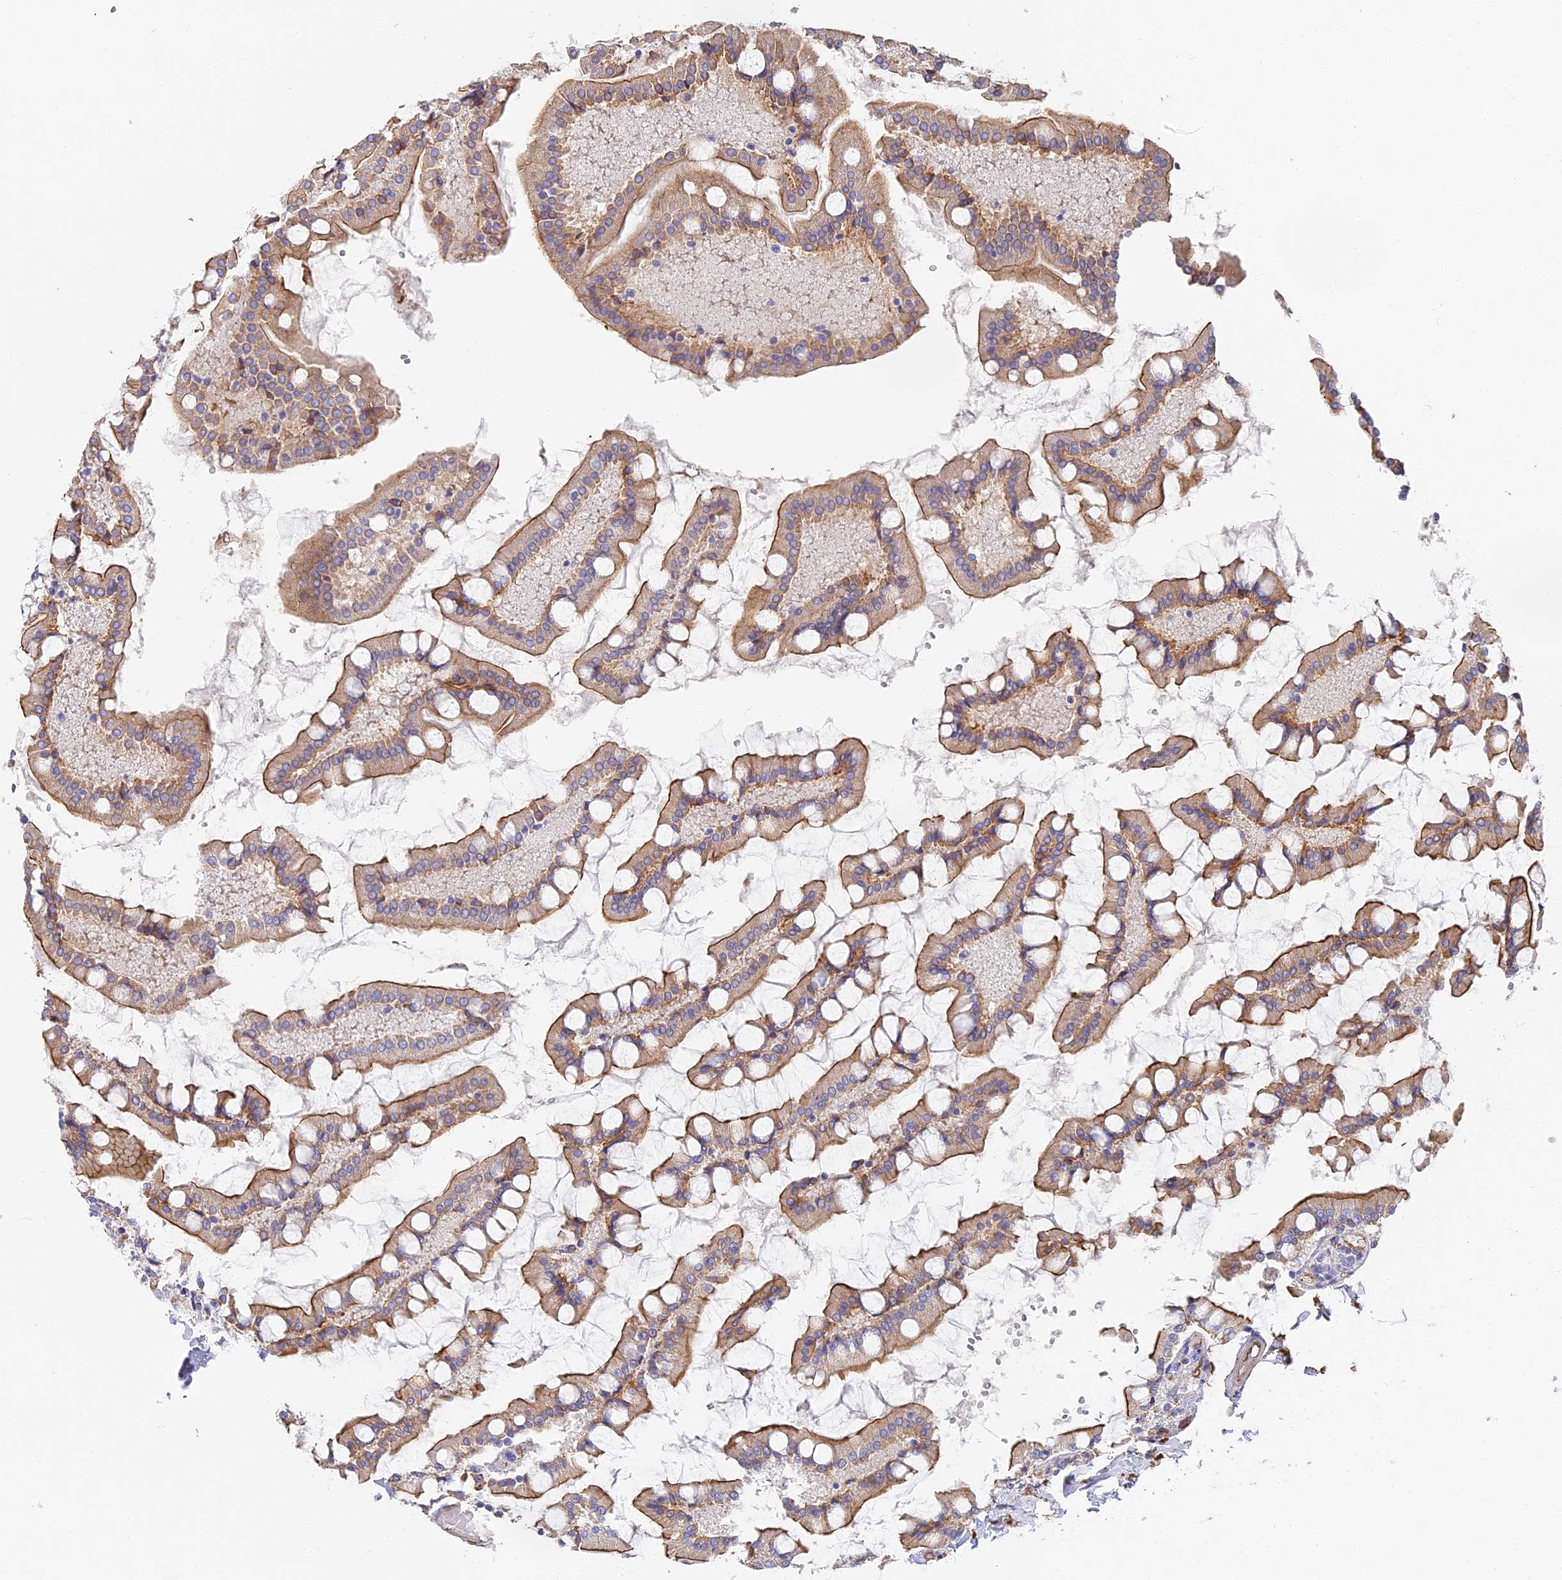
{"staining": {"intensity": "moderate", "quantity": ">75%", "location": "cytoplasmic/membranous"}, "tissue": "small intestine", "cell_type": "Glandular cells", "image_type": "normal", "snomed": [{"axis": "morphology", "description": "Normal tissue, NOS"}, {"axis": "topography", "description": "Small intestine"}], "caption": "A photomicrograph showing moderate cytoplasmic/membranous expression in approximately >75% of glandular cells in normal small intestine, as visualized by brown immunohistochemical staining.", "gene": "CCDC30", "patient": {"sex": "male", "age": 41}}